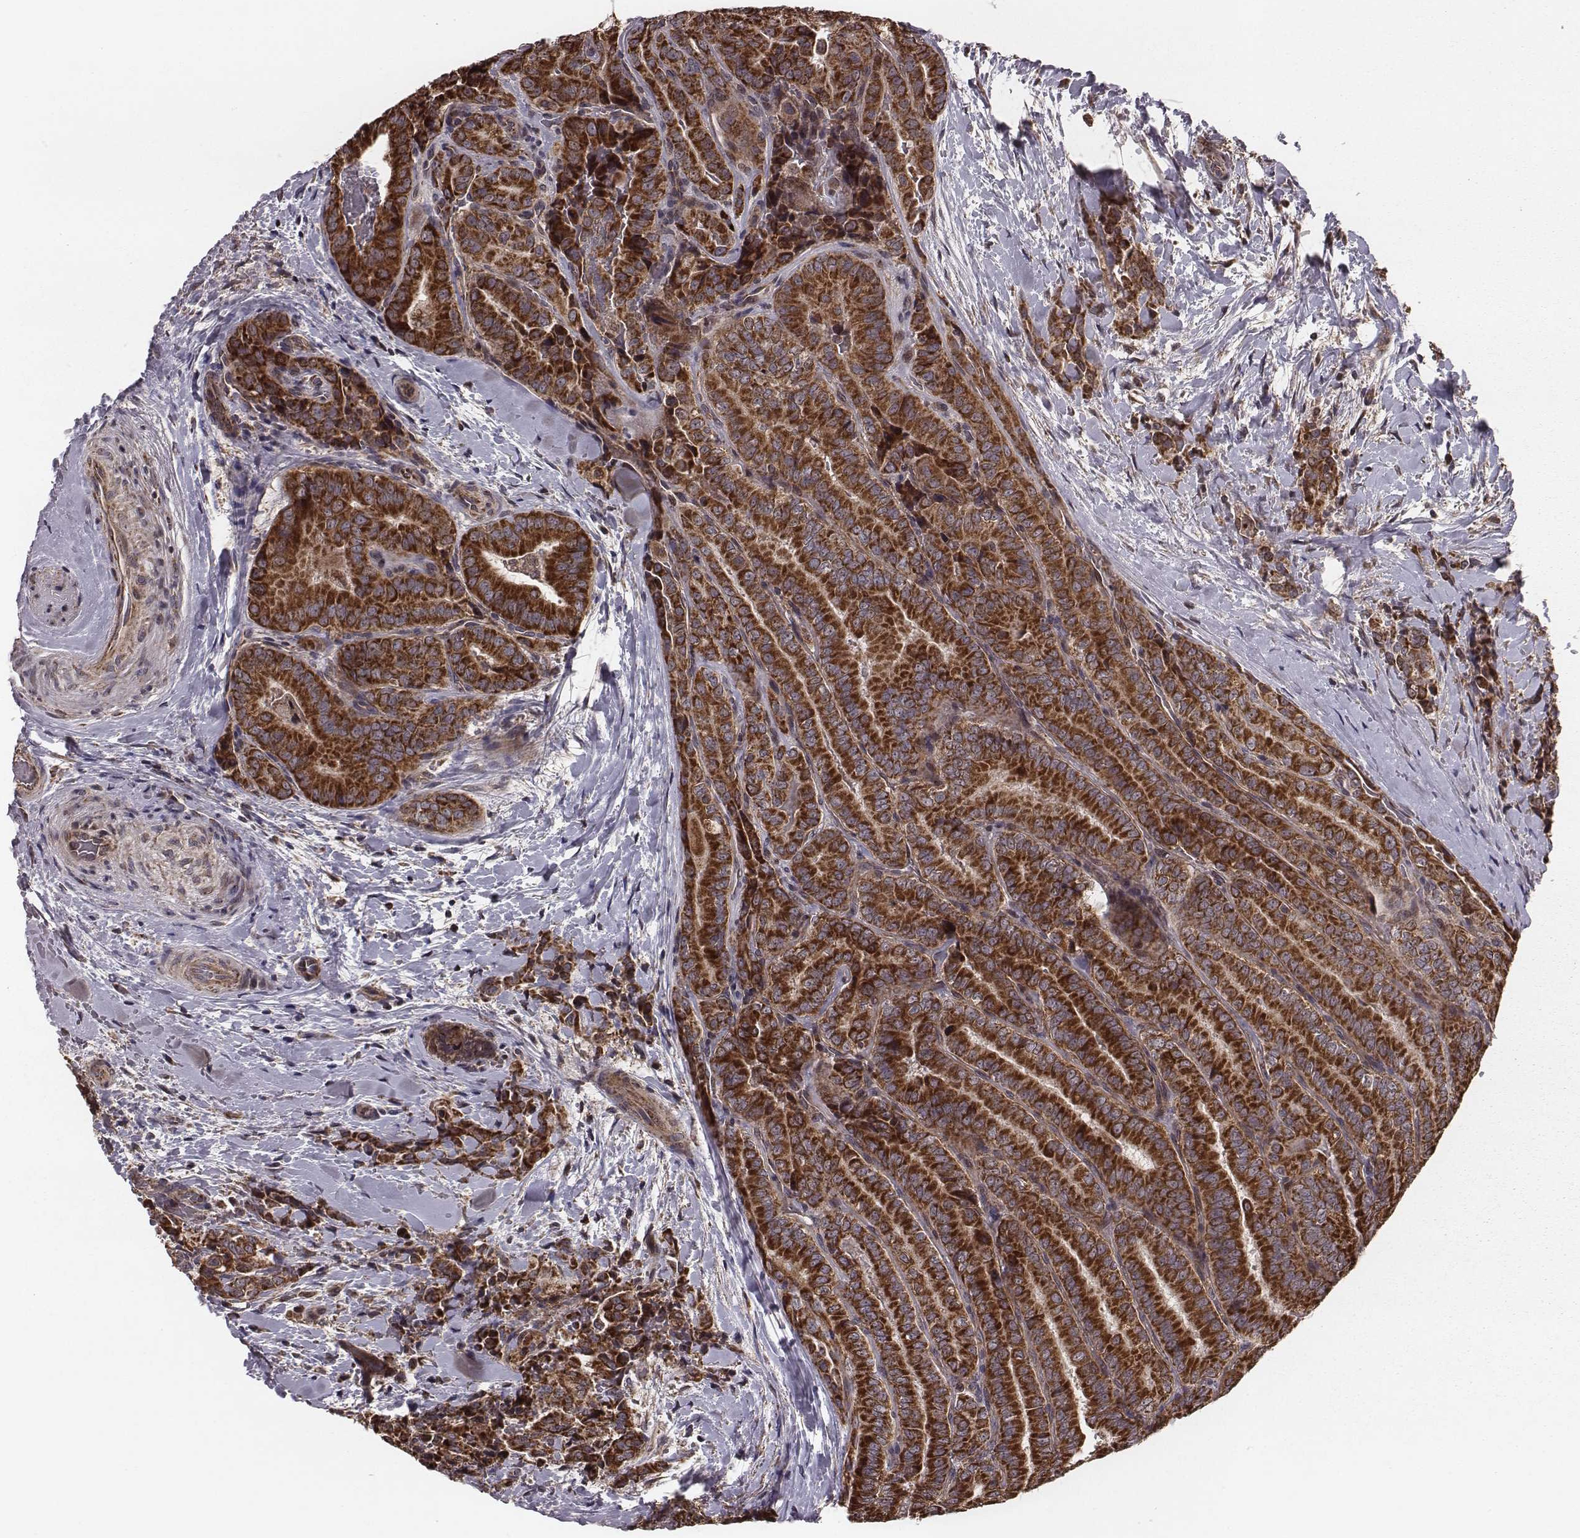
{"staining": {"intensity": "strong", "quantity": ">75%", "location": "cytoplasmic/membranous"}, "tissue": "thyroid cancer", "cell_type": "Tumor cells", "image_type": "cancer", "snomed": [{"axis": "morphology", "description": "Papillary adenocarcinoma, NOS"}, {"axis": "topography", "description": "Thyroid gland"}], "caption": "Thyroid papillary adenocarcinoma stained with IHC reveals strong cytoplasmic/membranous positivity in about >75% of tumor cells.", "gene": "ZDHHC21", "patient": {"sex": "male", "age": 61}}